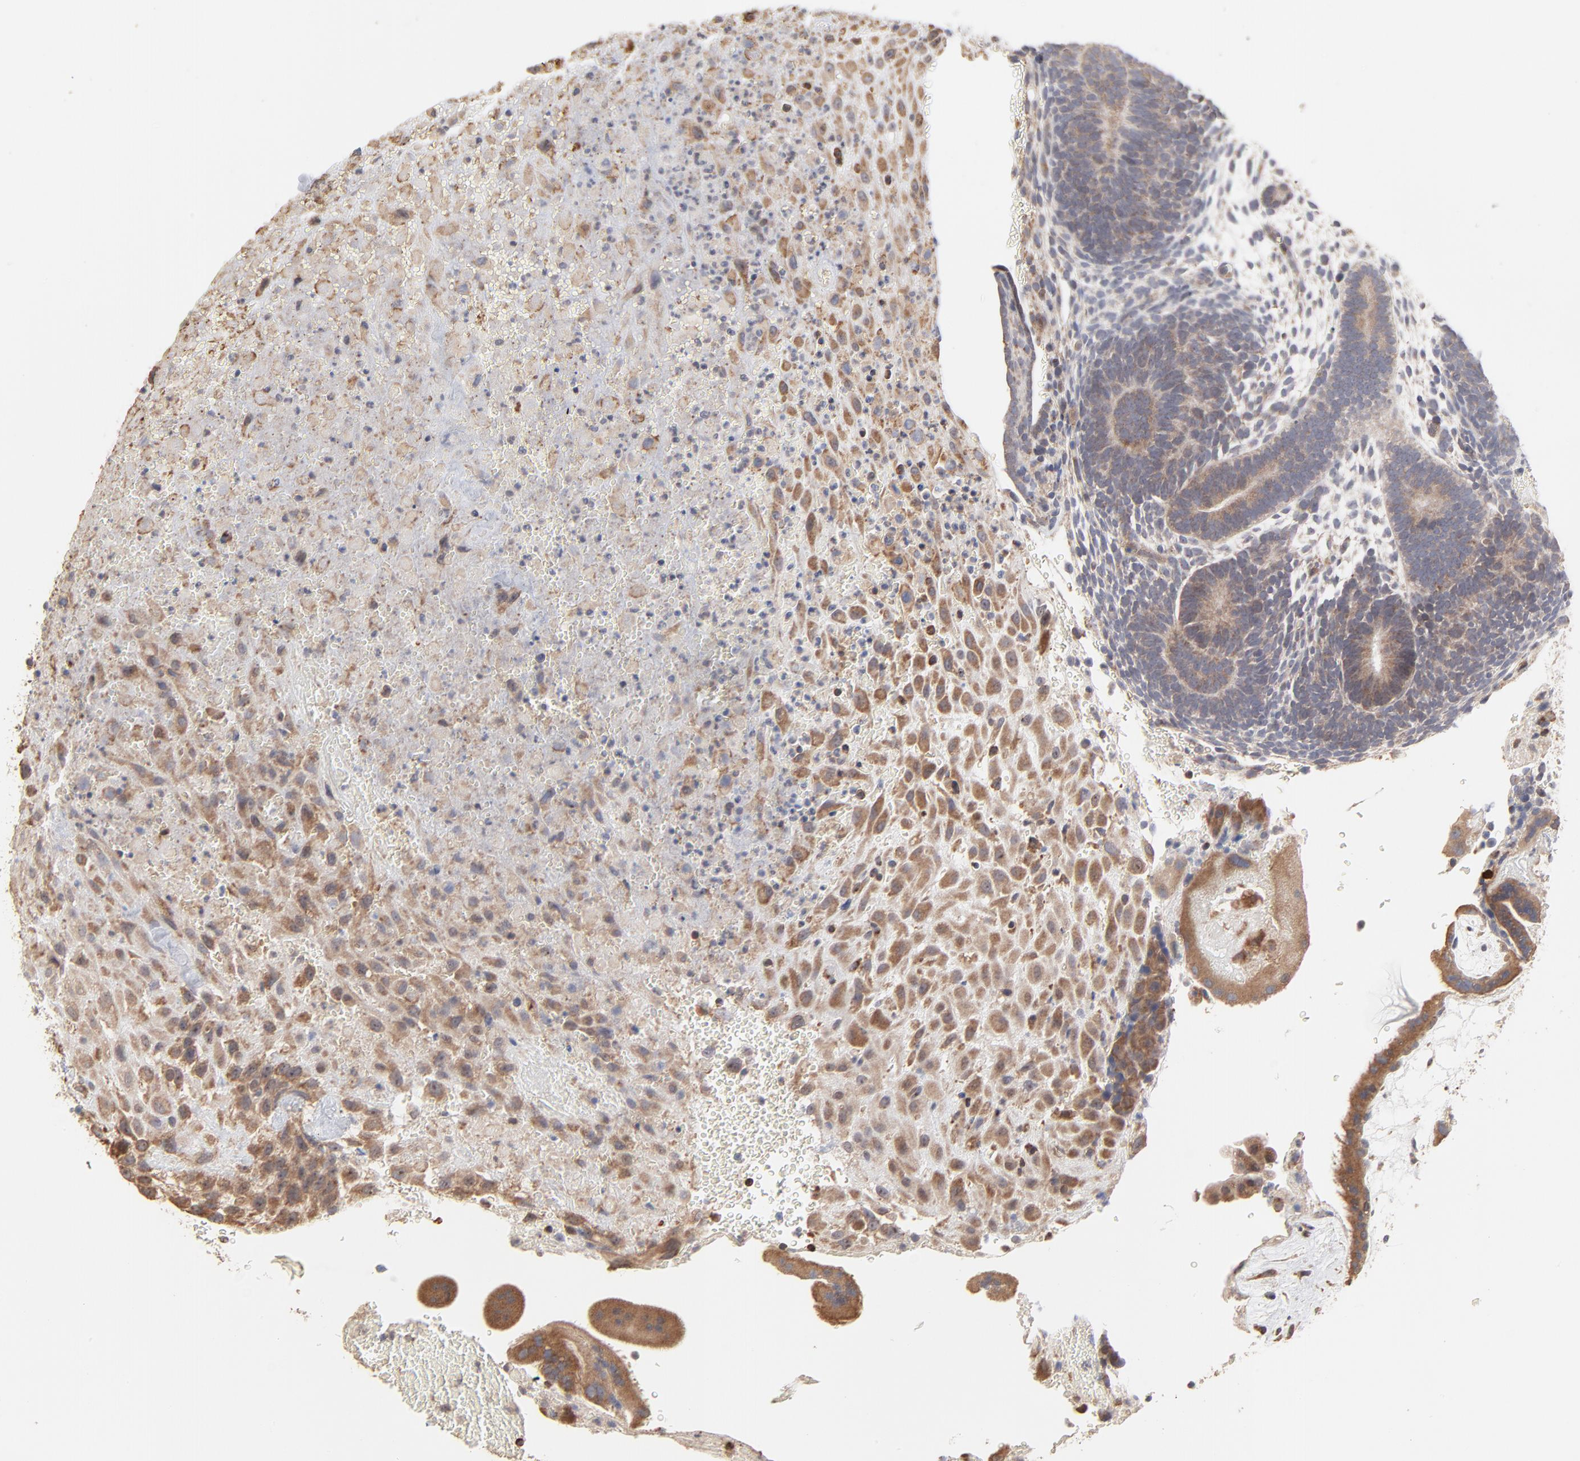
{"staining": {"intensity": "moderate", "quantity": ">75%", "location": "cytoplasmic/membranous"}, "tissue": "placenta", "cell_type": "Decidual cells", "image_type": "normal", "snomed": [{"axis": "morphology", "description": "Normal tissue, NOS"}, {"axis": "topography", "description": "Placenta"}], "caption": "High-magnification brightfield microscopy of normal placenta stained with DAB (3,3'-diaminobenzidine) (brown) and counterstained with hematoxylin (blue). decidual cells exhibit moderate cytoplasmic/membranous positivity is appreciated in approximately>75% of cells.", "gene": "RNF213", "patient": {"sex": "female", "age": 19}}